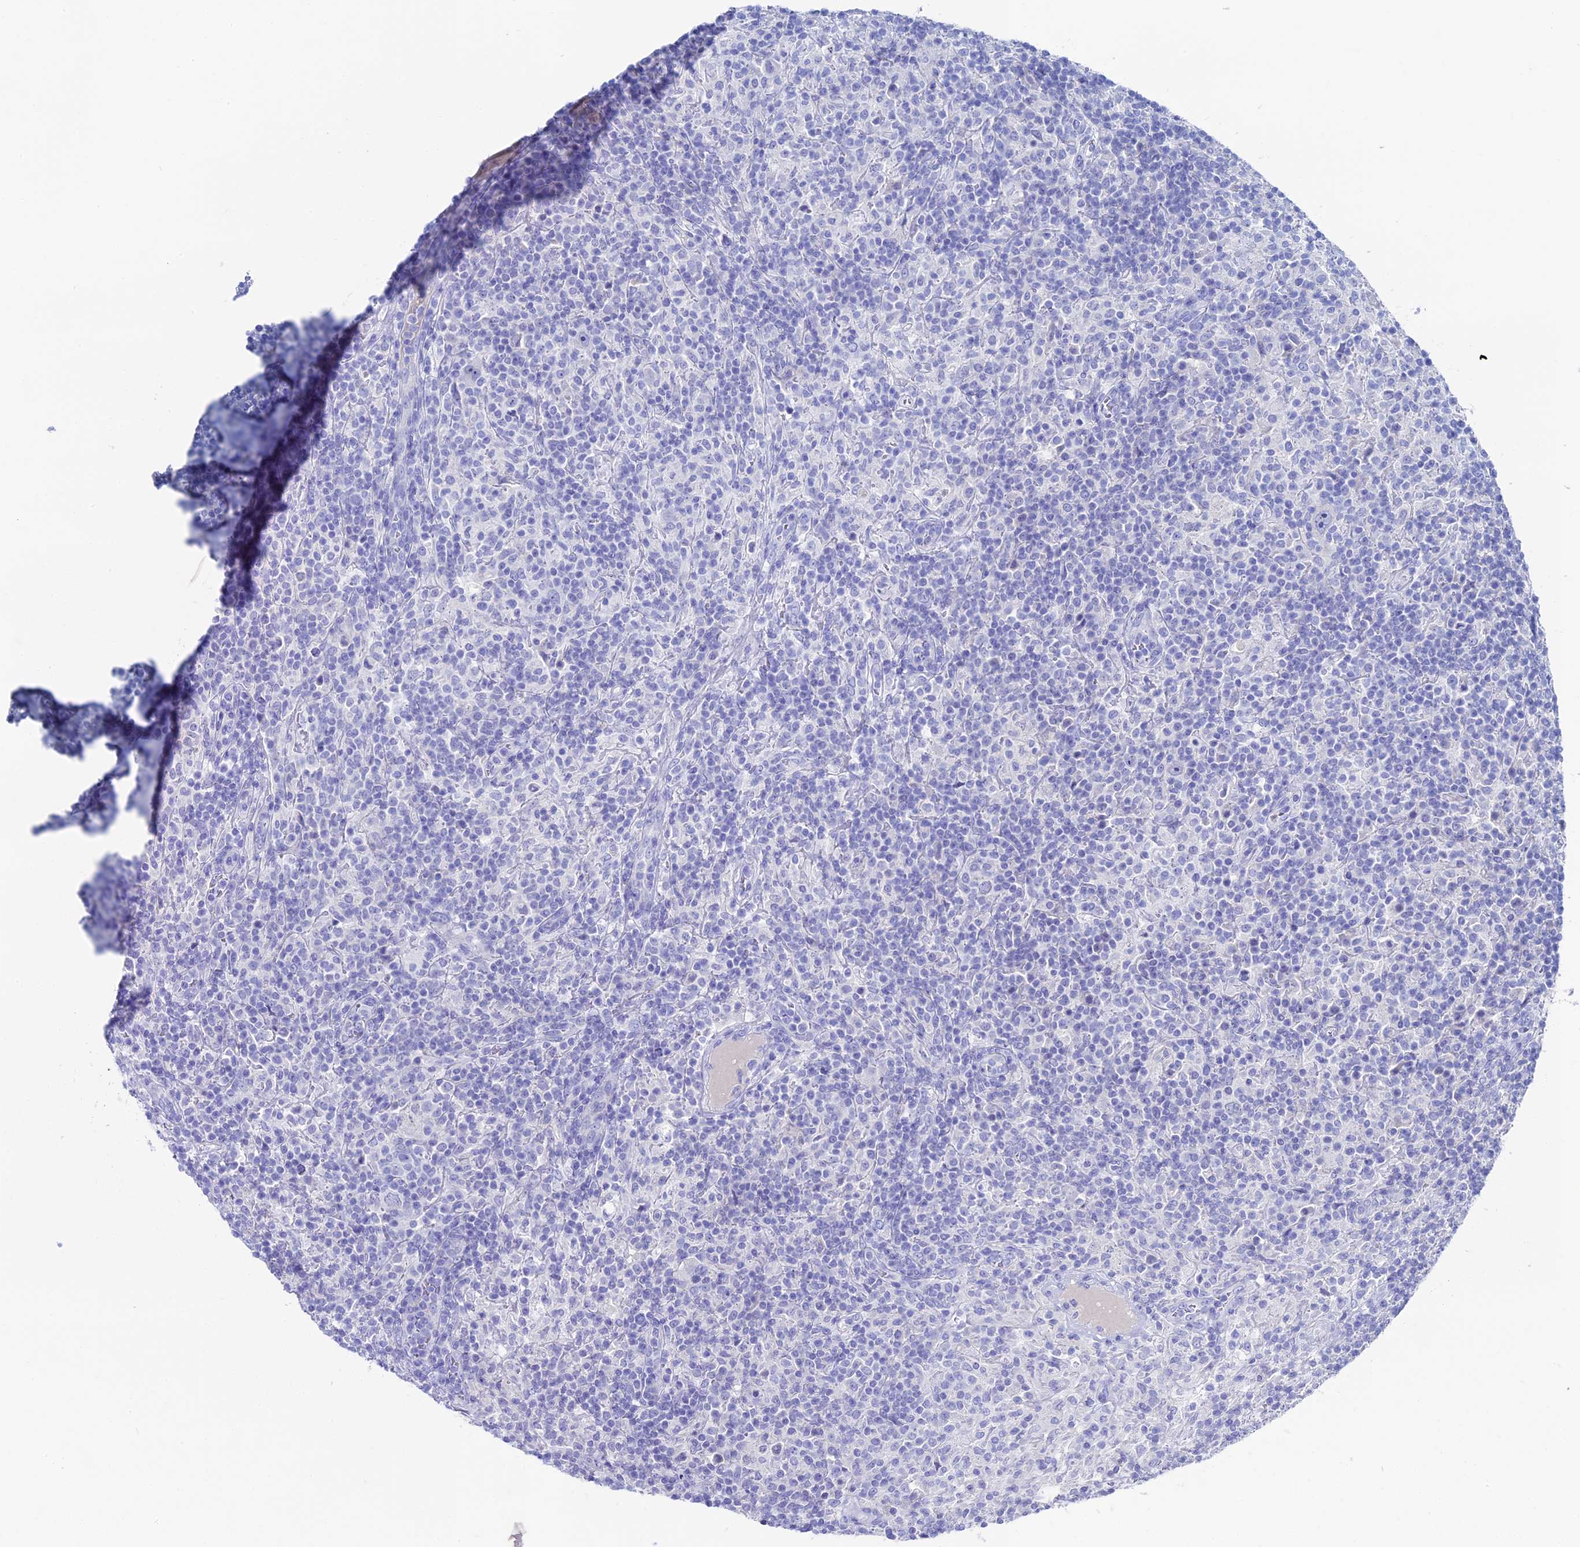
{"staining": {"intensity": "negative", "quantity": "none", "location": "none"}, "tissue": "lymphoma", "cell_type": "Tumor cells", "image_type": "cancer", "snomed": [{"axis": "morphology", "description": "Hodgkin's disease, NOS"}, {"axis": "topography", "description": "Lymph node"}], "caption": "High magnification brightfield microscopy of lymphoma stained with DAB (3,3'-diaminobenzidine) (brown) and counterstained with hematoxylin (blue): tumor cells show no significant expression.", "gene": "UNC119", "patient": {"sex": "male", "age": 70}}